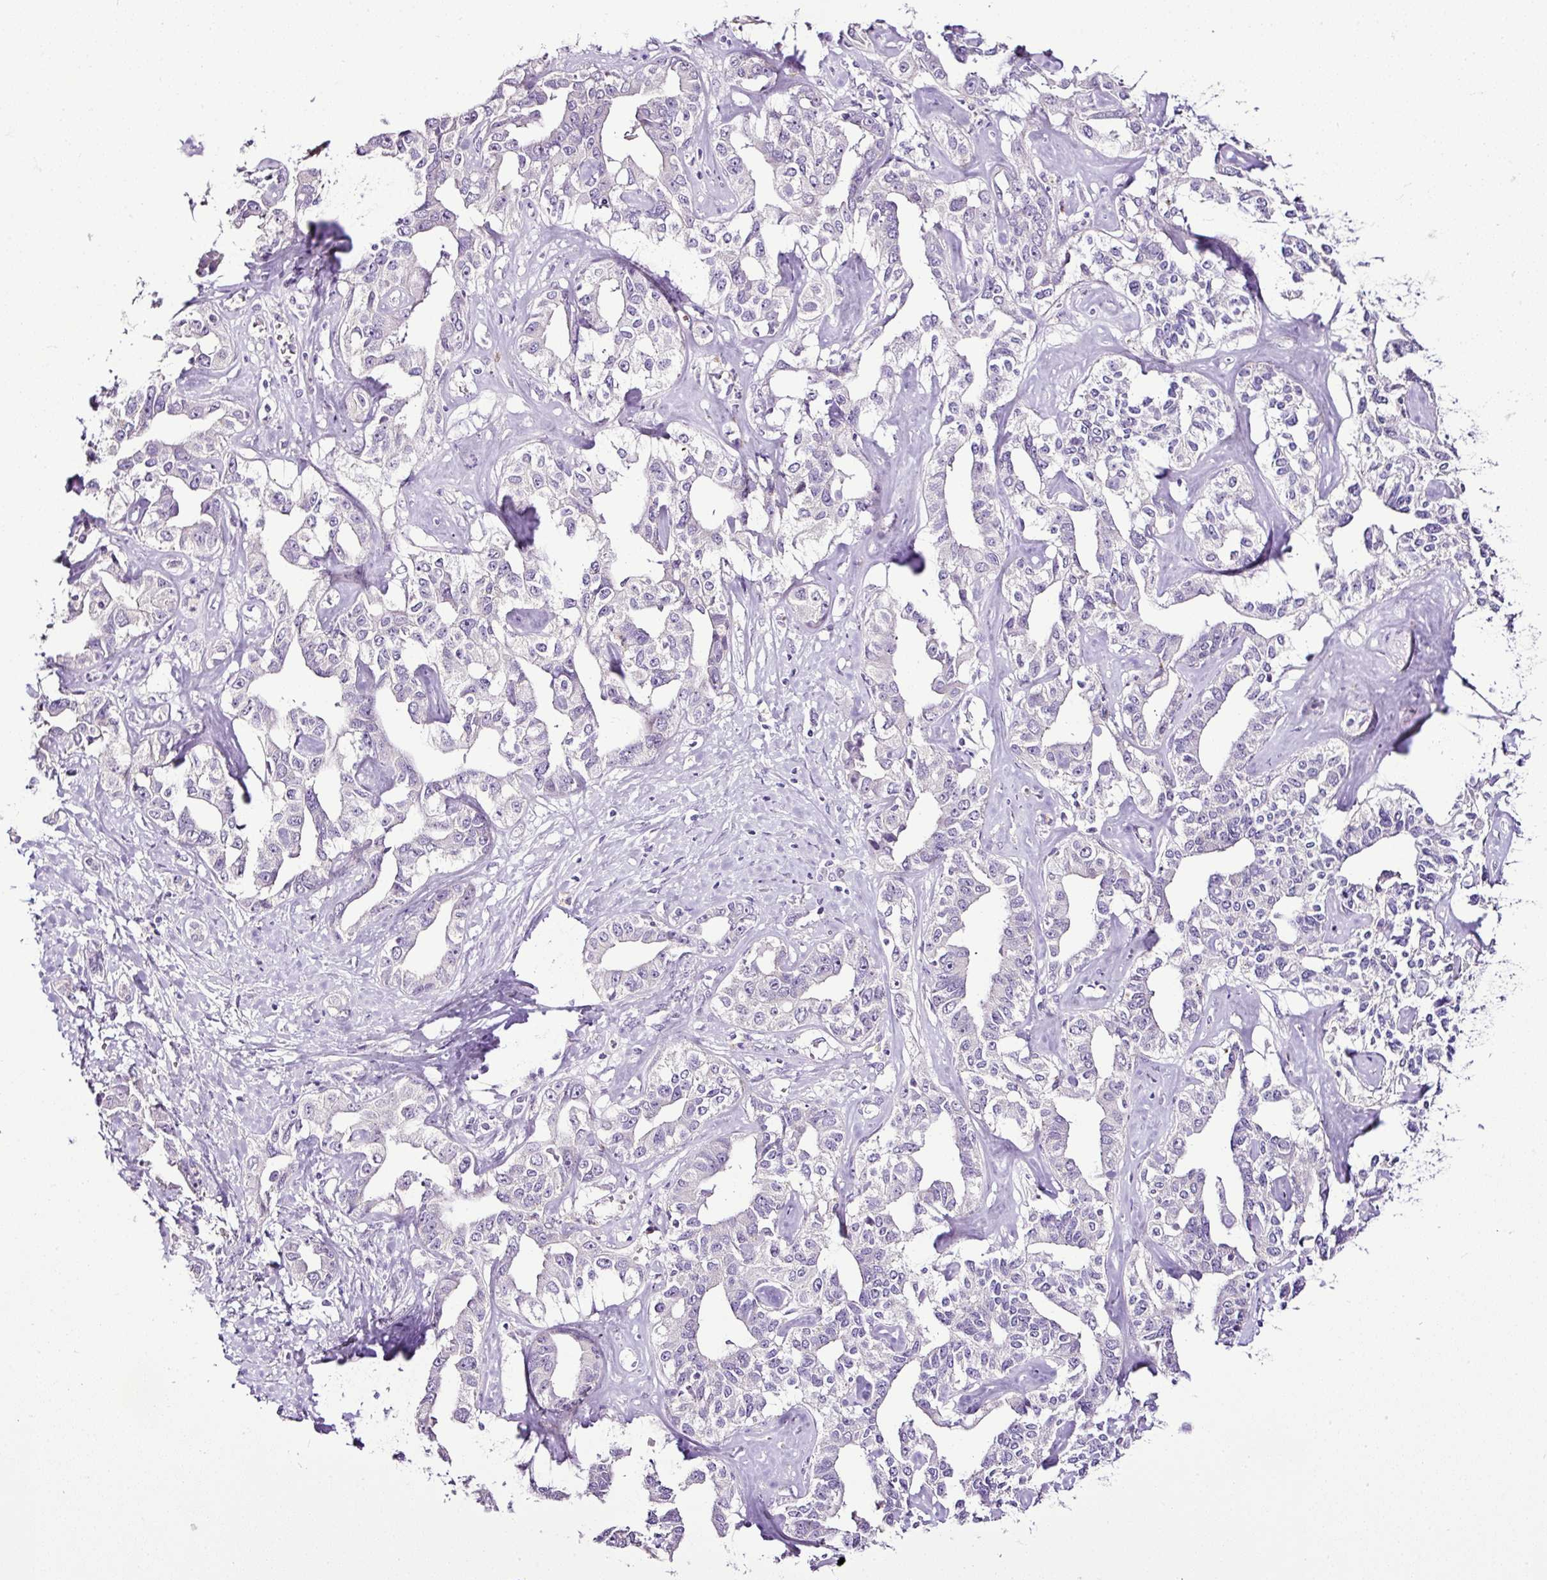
{"staining": {"intensity": "negative", "quantity": "none", "location": "none"}, "tissue": "liver cancer", "cell_type": "Tumor cells", "image_type": "cancer", "snomed": [{"axis": "morphology", "description": "Cholangiocarcinoma"}, {"axis": "topography", "description": "Liver"}], "caption": "Immunohistochemical staining of liver cancer (cholangiocarcinoma) displays no significant staining in tumor cells.", "gene": "ESR1", "patient": {"sex": "male", "age": 59}}